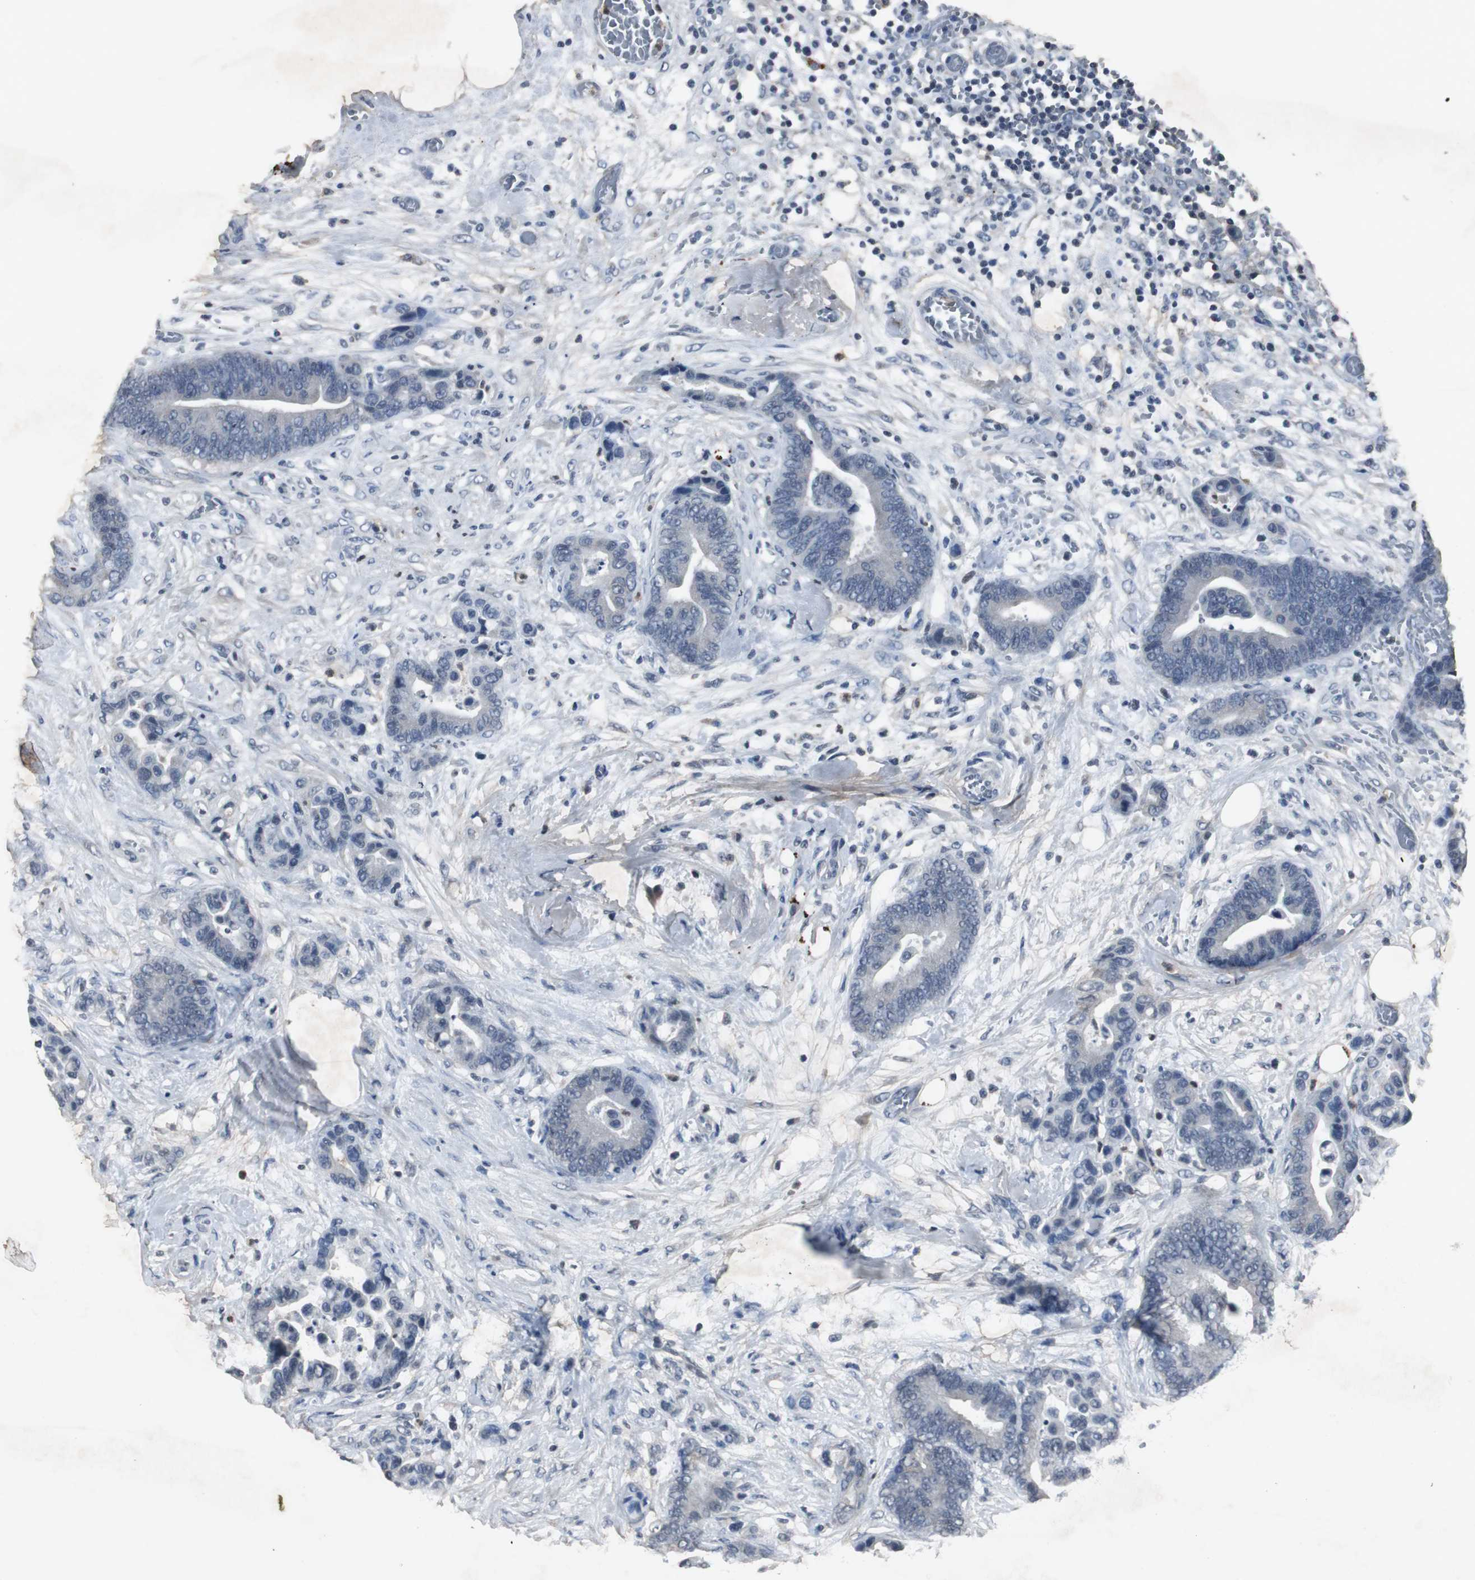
{"staining": {"intensity": "negative", "quantity": "none", "location": "none"}, "tissue": "colorectal cancer", "cell_type": "Tumor cells", "image_type": "cancer", "snomed": [{"axis": "morphology", "description": "Adenocarcinoma, NOS"}, {"axis": "topography", "description": "Colon"}], "caption": "Image shows no significant protein expression in tumor cells of adenocarcinoma (colorectal).", "gene": "ADNP2", "patient": {"sex": "male", "age": 82}}